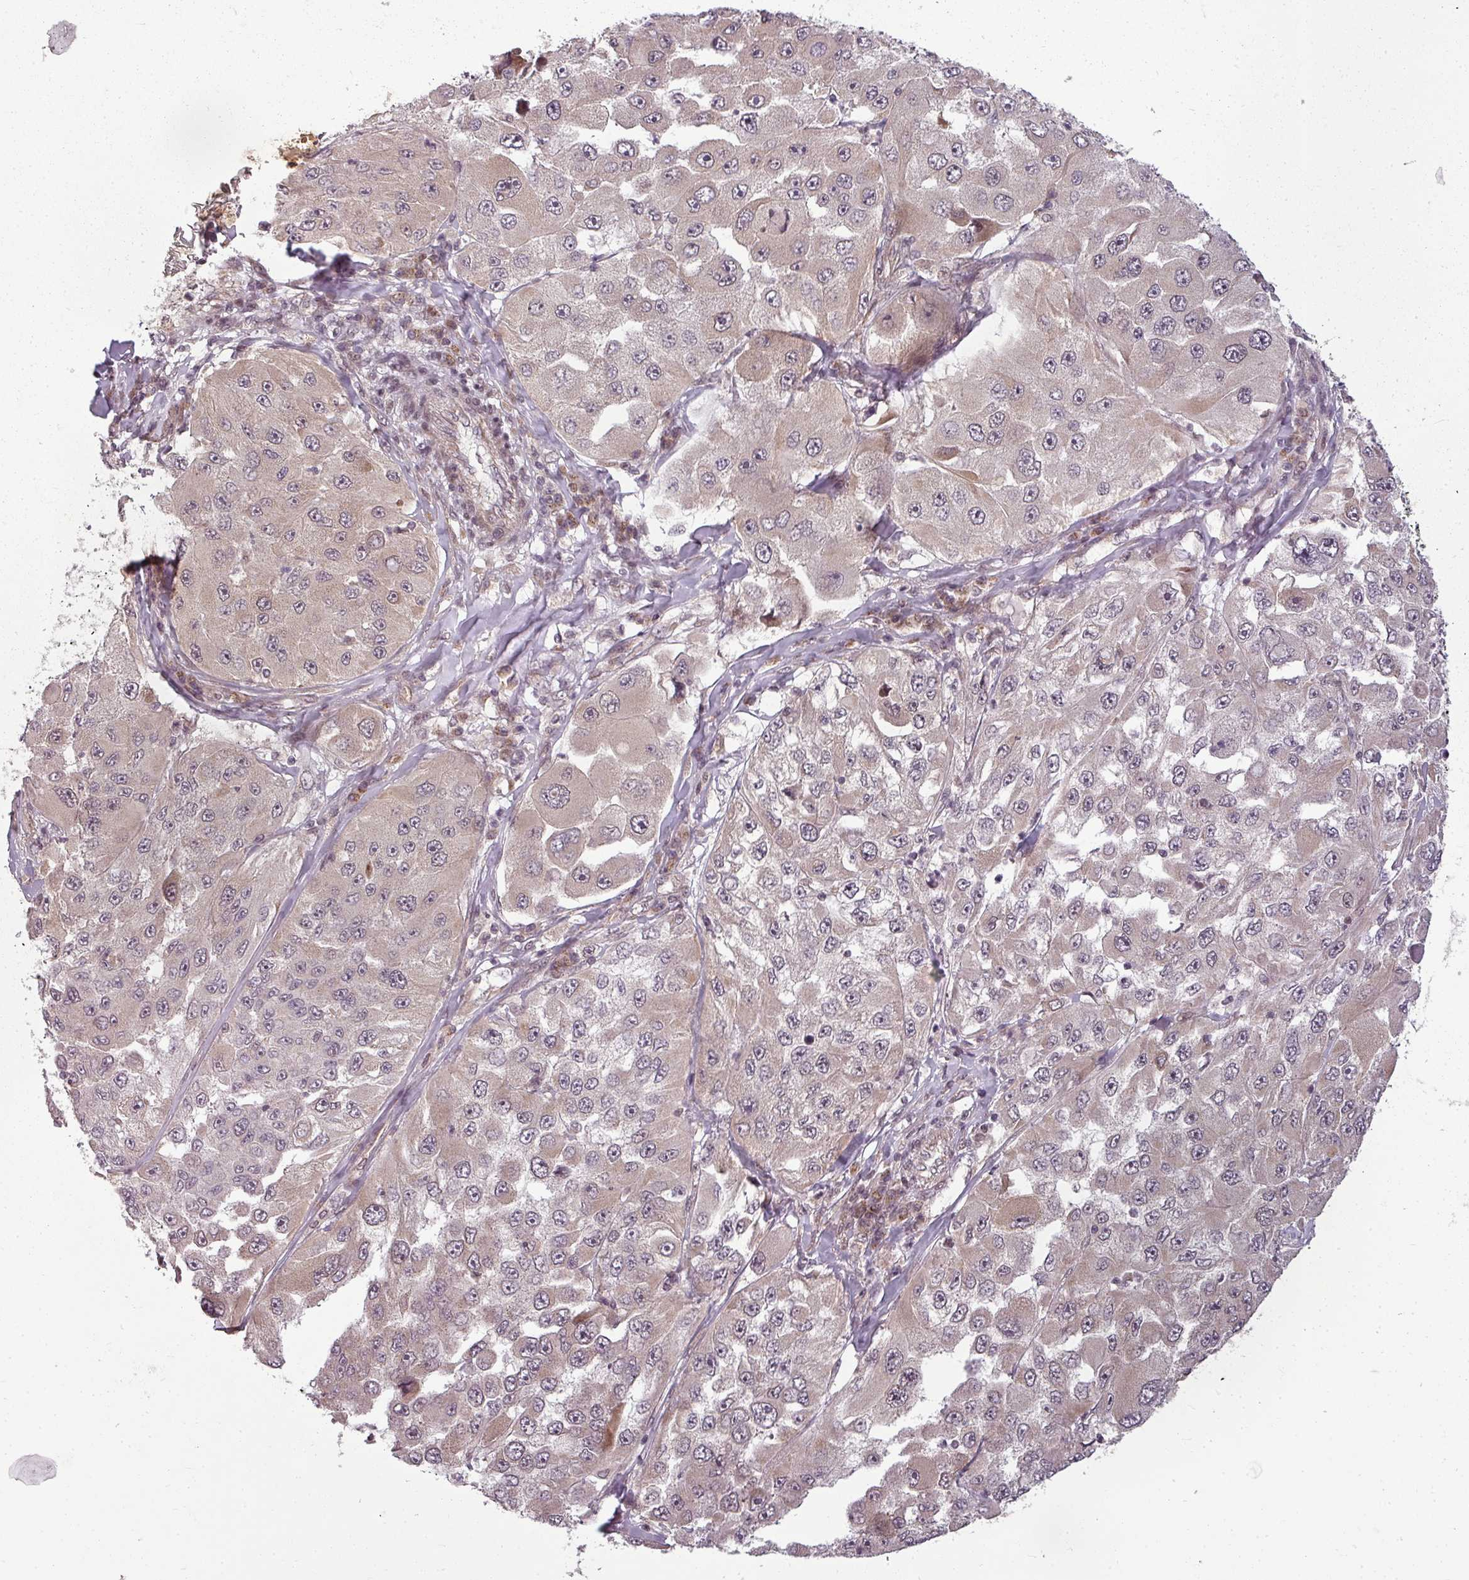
{"staining": {"intensity": "negative", "quantity": "none", "location": "none"}, "tissue": "melanoma", "cell_type": "Tumor cells", "image_type": "cancer", "snomed": [{"axis": "morphology", "description": "Malignant melanoma, Metastatic site"}, {"axis": "topography", "description": "Lymph node"}], "caption": "High power microscopy image of an immunohistochemistry (IHC) photomicrograph of melanoma, revealing no significant staining in tumor cells.", "gene": "CLIC1", "patient": {"sex": "male", "age": 62}}